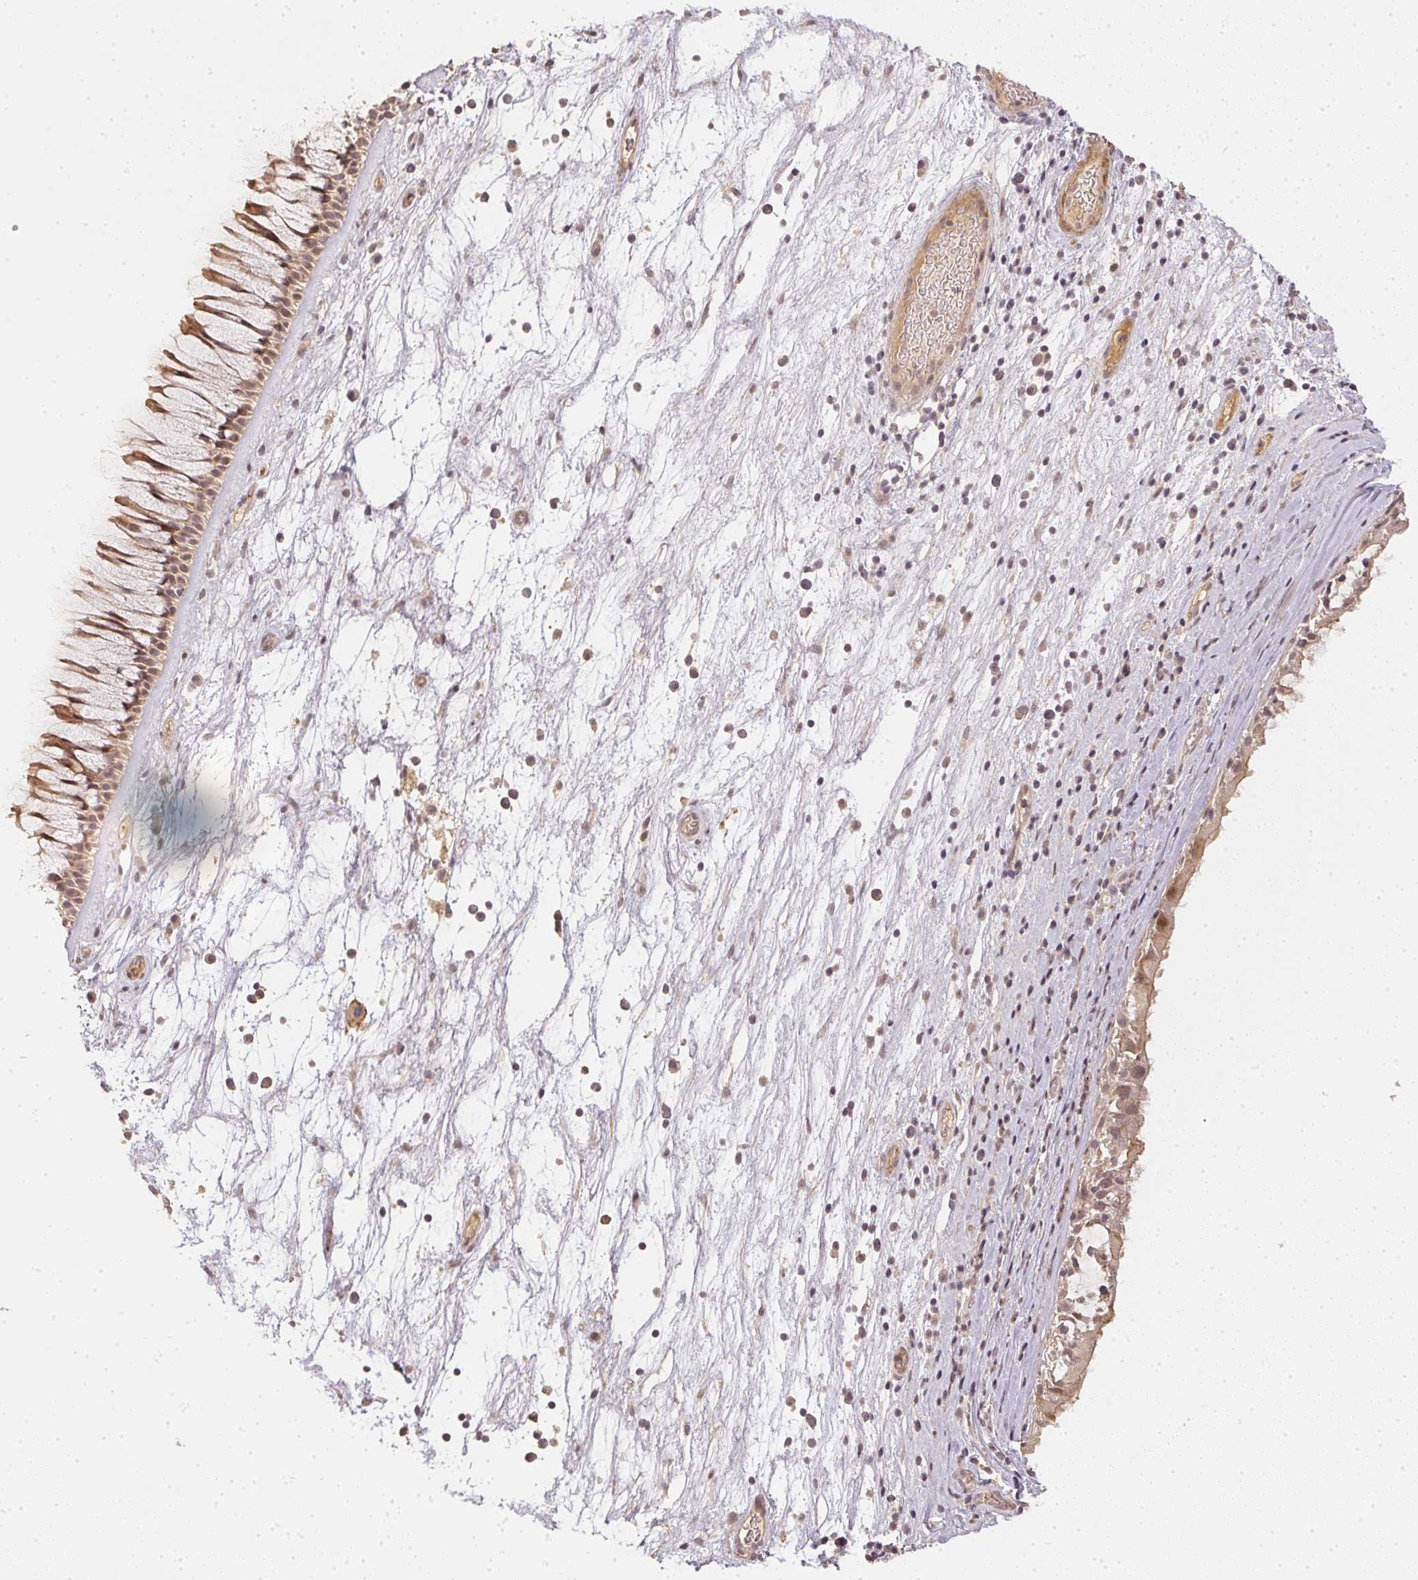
{"staining": {"intensity": "weak", "quantity": "25%-75%", "location": "cytoplasmic/membranous"}, "tissue": "nasopharynx", "cell_type": "Respiratory epithelial cells", "image_type": "normal", "snomed": [{"axis": "morphology", "description": "Normal tissue, NOS"}, {"axis": "topography", "description": "Nasopharynx"}], "caption": "Weak cytoplasmic/membranous positivity for a protein is appreciated in about 25%-75% of respiratory epithelial cells of benign nasopharynx using immunohistochemistry (IHC).", "gene": "SERPINE1", "patient": {"sex": "male", "age": 74}}